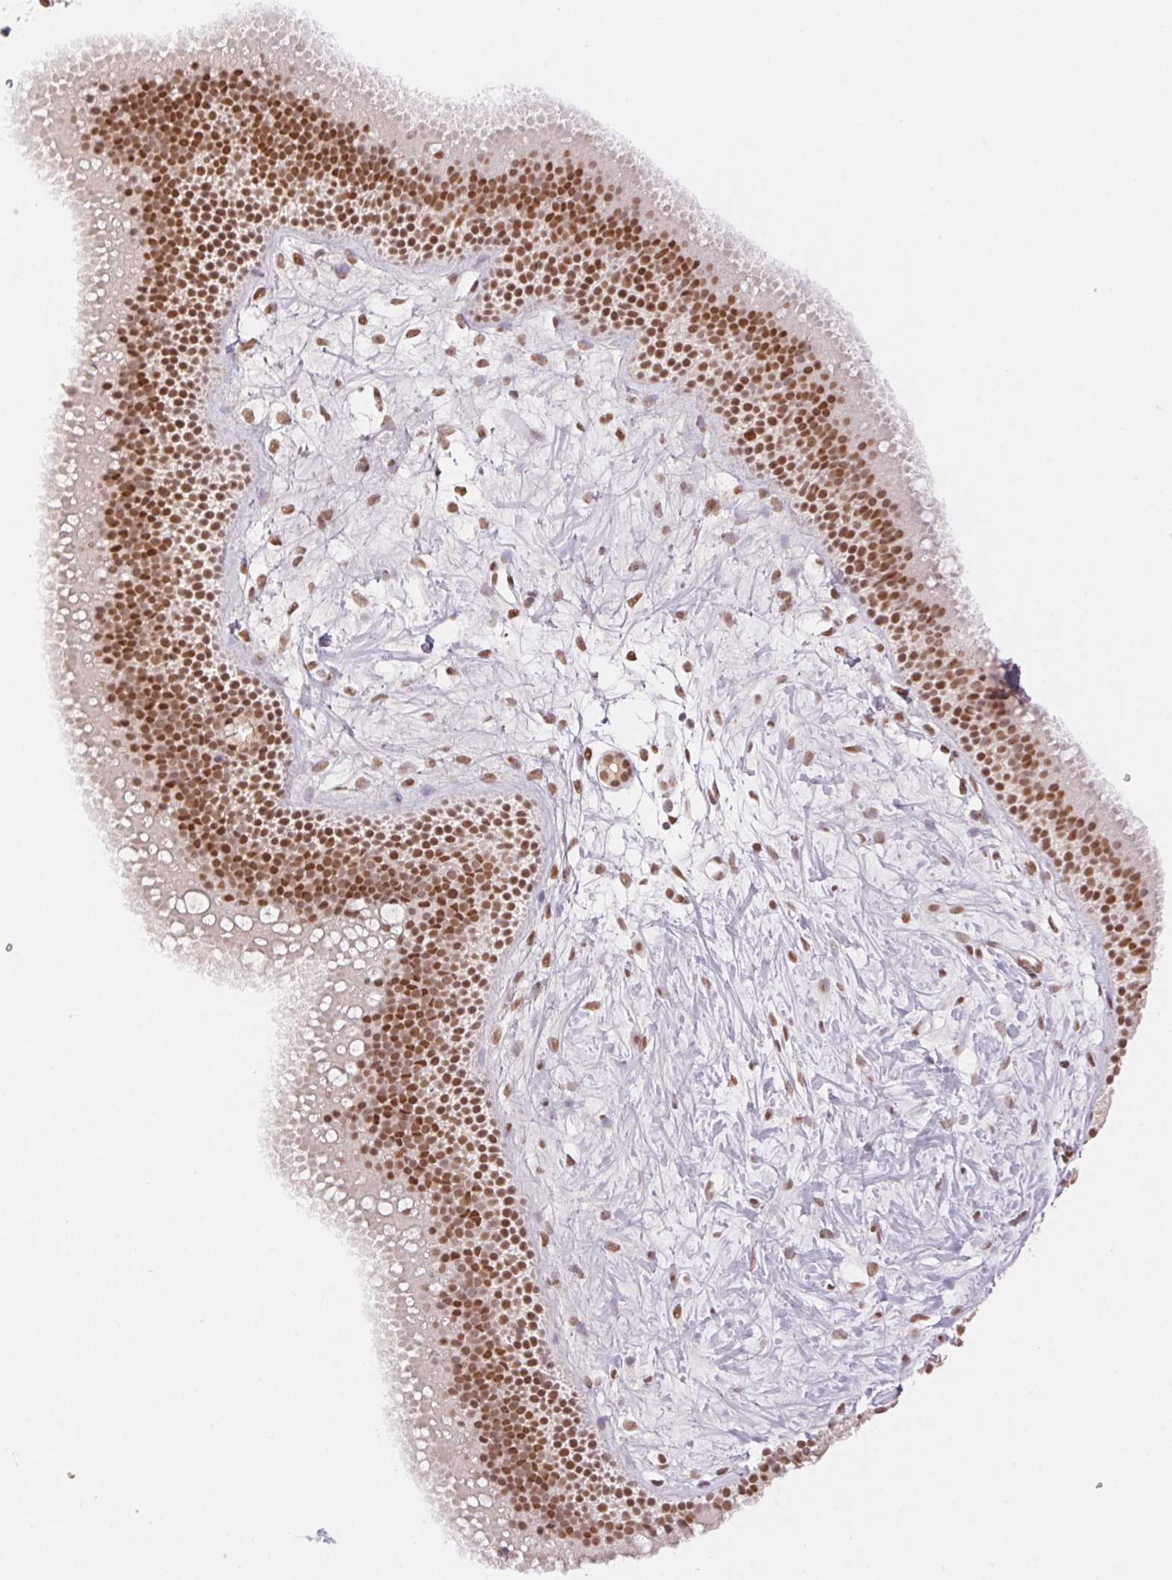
{"staining": {"intensity": "moderate", "quantity": ">75%", "location": "nuclear"}, "tissue": "nasopharynx", "cell_type": "Respiratory epithelial cells", "image_type": "normal", "snomed": [{"axis": "morphology", "description": "Normal tissue, NOS"}, {"axis": "topography", "description": "Nasopharynx"}], "caption": "Immunohistochemical staining of normal nasopharynx demonstrates medium levels of moderate nuclear positivity in about >75% of respiratory epithelial cells. Nuclei are stained in blue.", "gene": "H2AZ1", "patient": {"sex": "male", "age": 58}}